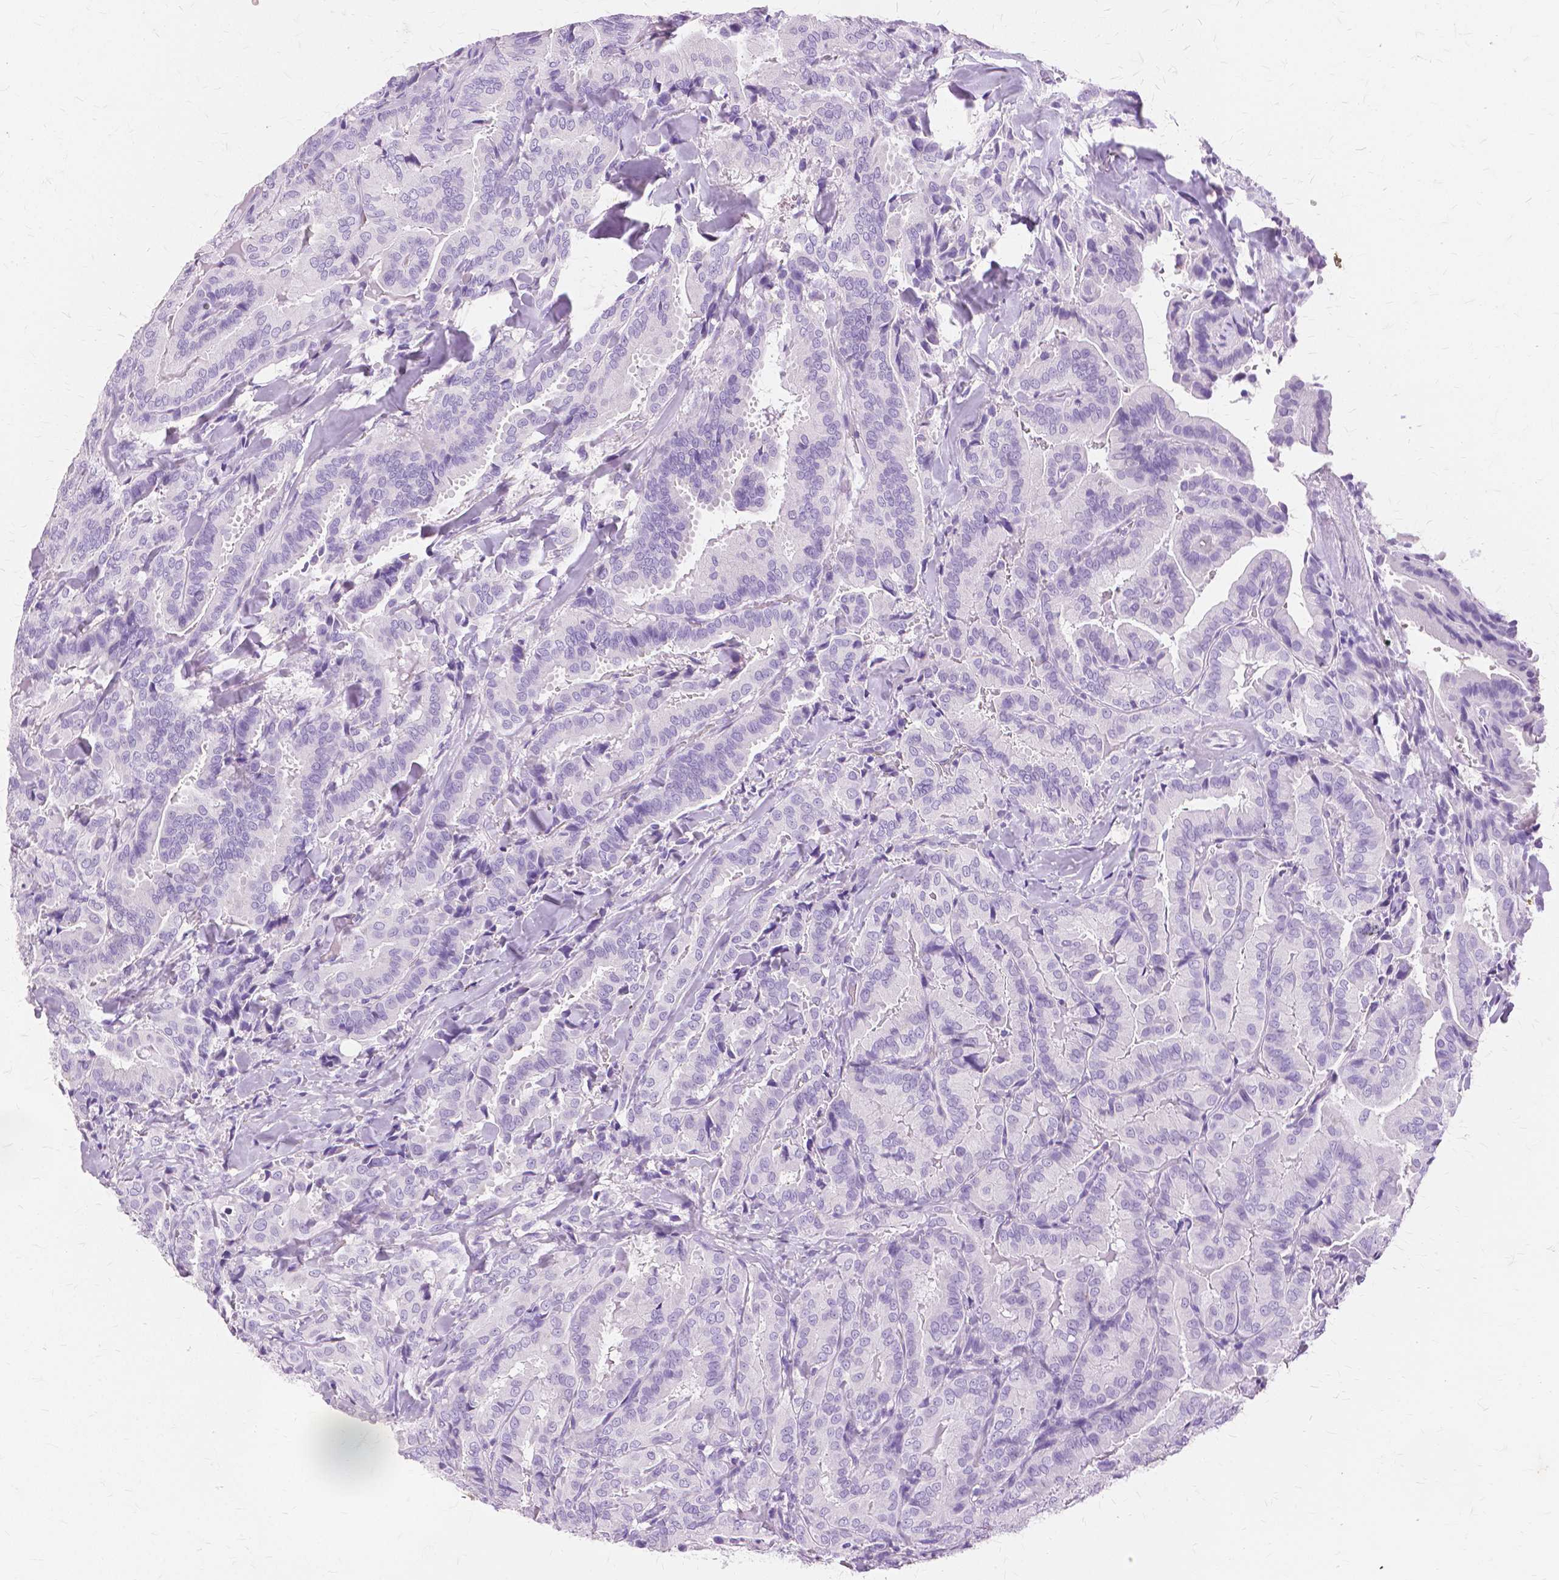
{"staining": {"intensity": "negative", "quantity": "none", "location": "none"}, "tissue": "thyroid cancer", "cell_type": "Tumor cells", "image_type": "cancer", "snomed": [{"axis": "morphology", "description": "Papillary adenocarcinoma, NOS"}, {"axis": "topography", "description": "Thyroid gland"}], "caption": "IHC of thyroid papillary adenocarcinoma reveals no expression in tumor cells. (DAB immunohistochemistry visualized using brightfield microscopy, high magnification).", "gene": "TGM1", "patient": {"sex": "male", "age": 61}}